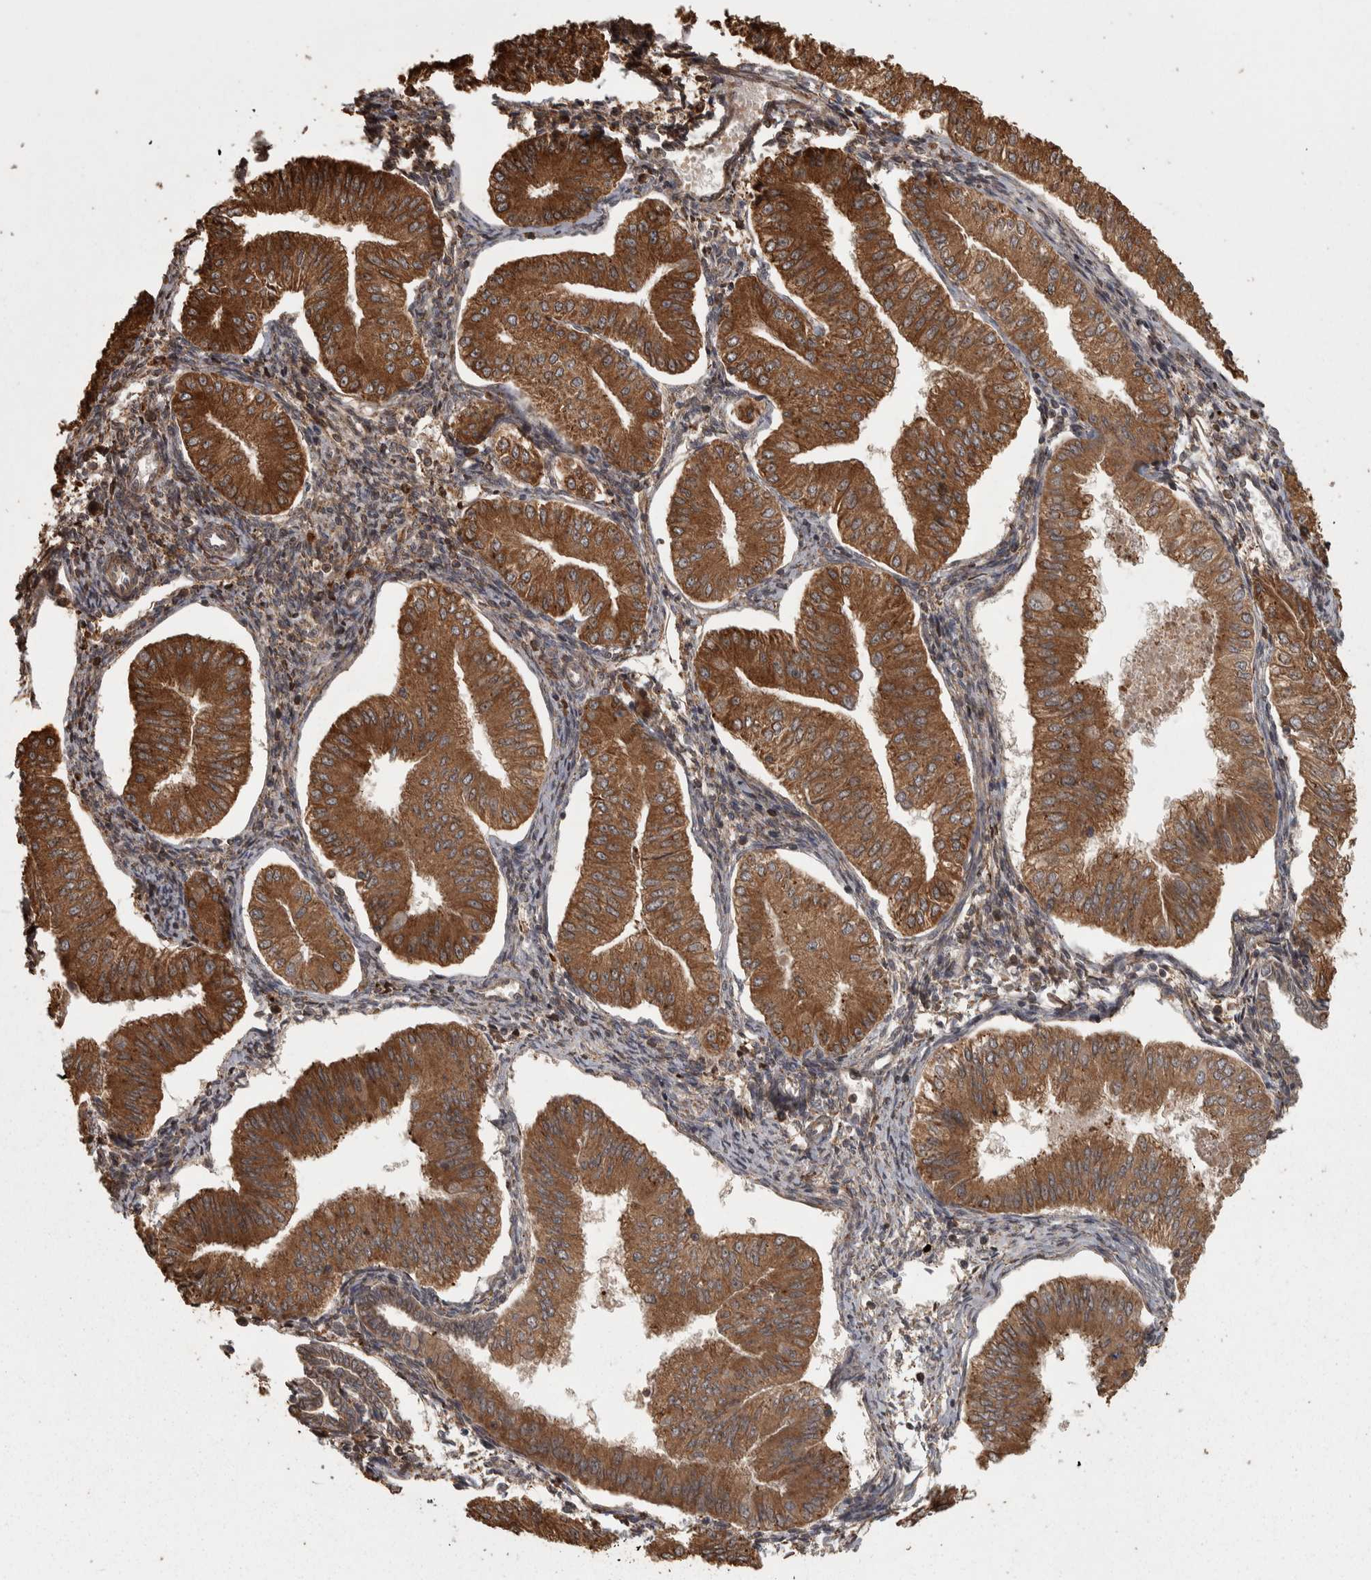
{"staining": {"intensity": "strong", "quantity": ">75%", "location": "cytoplasmic/membranous"}, "tissue": "endometrial cancer", "cell_type": "Tumor cells", "image_type": "cancer", "snomed": [{"axis": "morphology", "description": "Normal tissue, NOS"}, {"axis": "morphology", "description": "Adenocarcinoma, NOS"}, {"axis": "topography", "description": "Endometrium"}], "caption": "Strong cytoplasmic/membranous staining for a protein is seen in about >75% of tumor cells of adenocarcinoma (endometrial) using immunohistochemistry (IHC).", "gene": "AGBL3", "patient": {"sex": "female", "age": 53}}